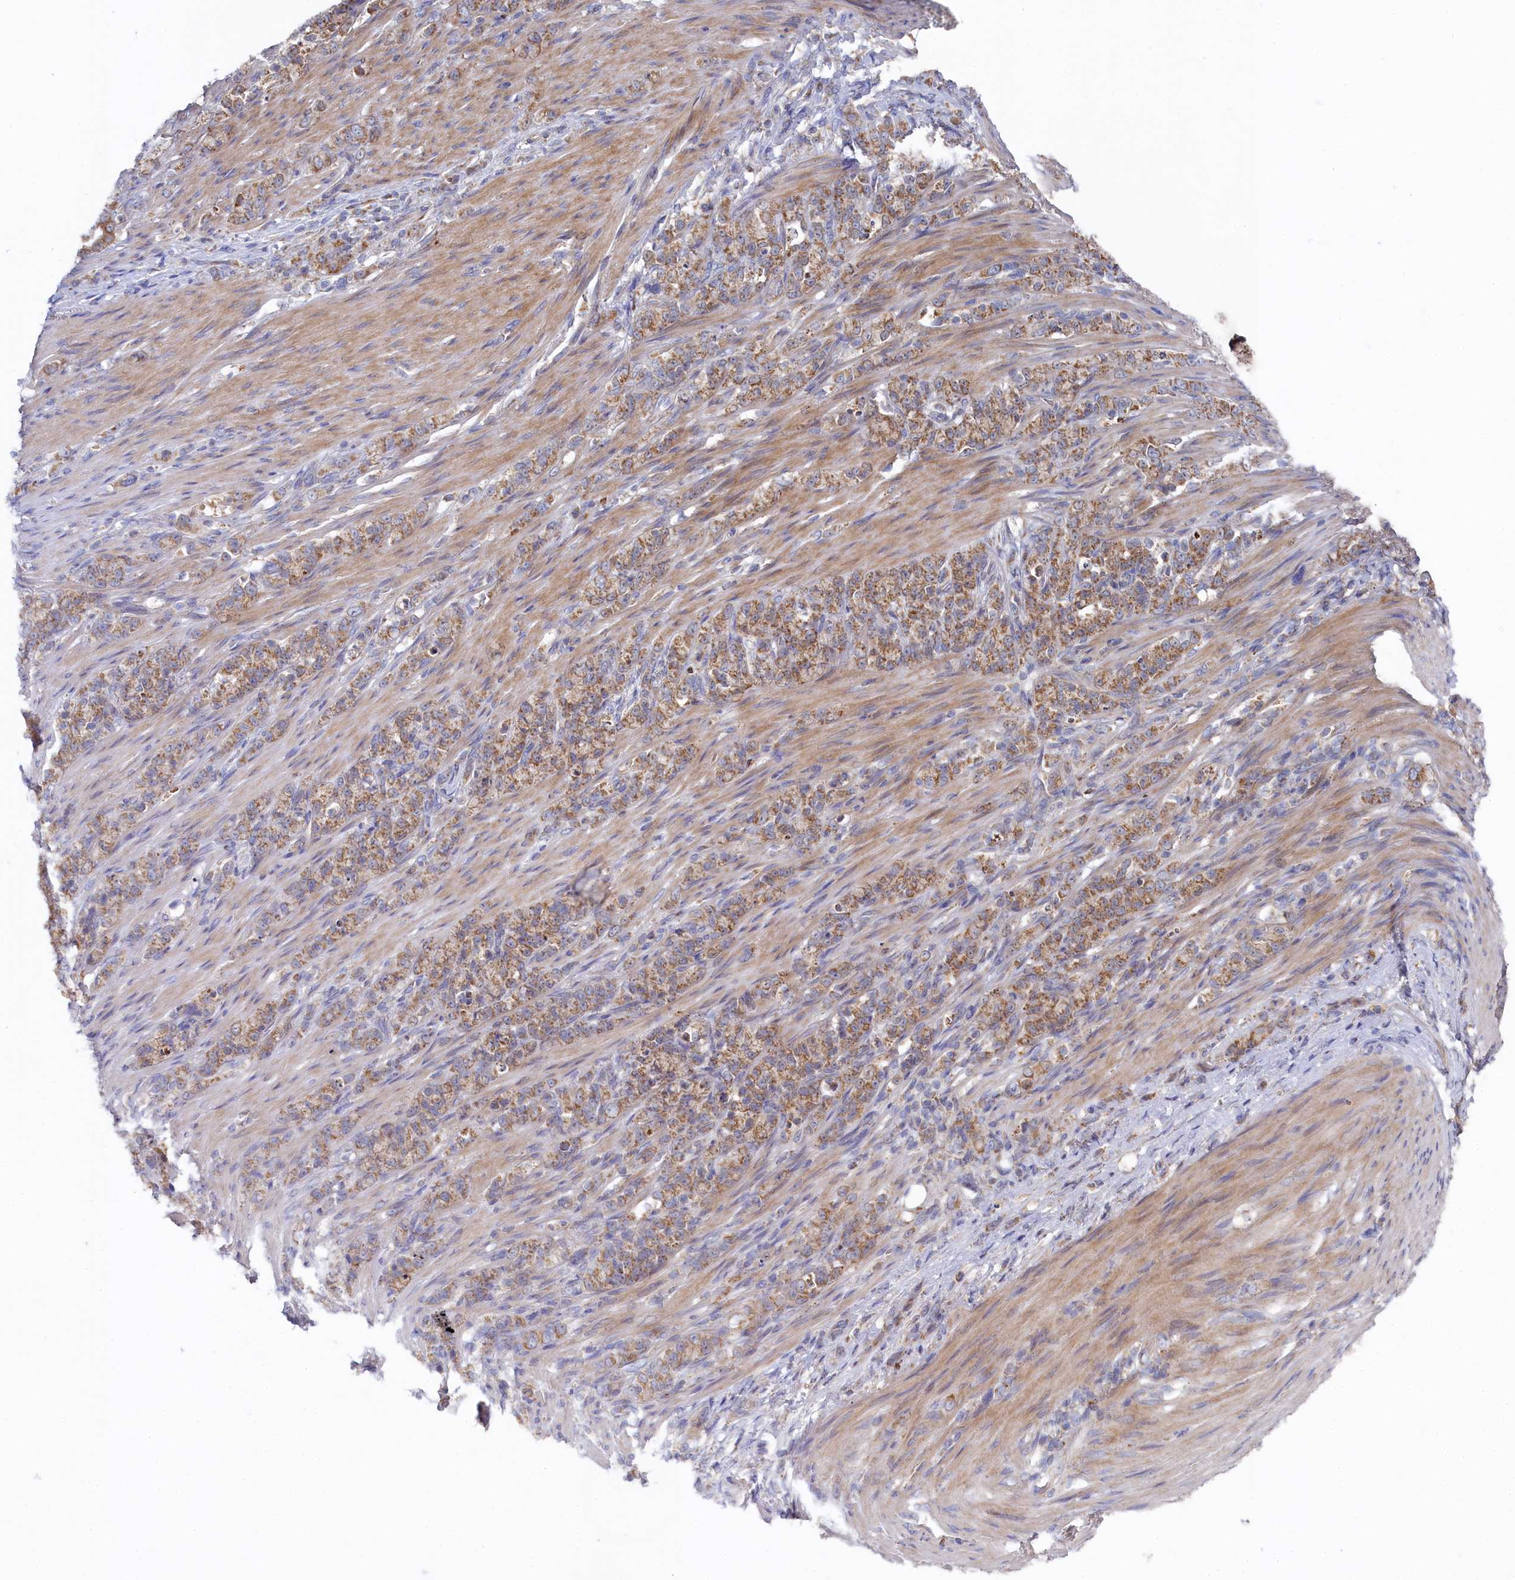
{"staining": {"intensity": "moderate", "quantity": ">75%", "location": "cytoplasmic/membranous"}, "tissue": "stomach cancer", "cell_type": "Tumor cells", "image_type": "cancer", "snomed": [{"axis": "morphology", "description": "Adenocarcinoma, NOS"}, {"axis": "topography", "description": "Stomach"}], "caption": "Stomach cancer (adenocarcinoma) stained with immunohistochemistry exhibits moderate cytoplasmic/membranous staining in approximately >75% of tumor cells.", "gene": "HAUS2", "patient": {"sex": "female", "age": 79}}